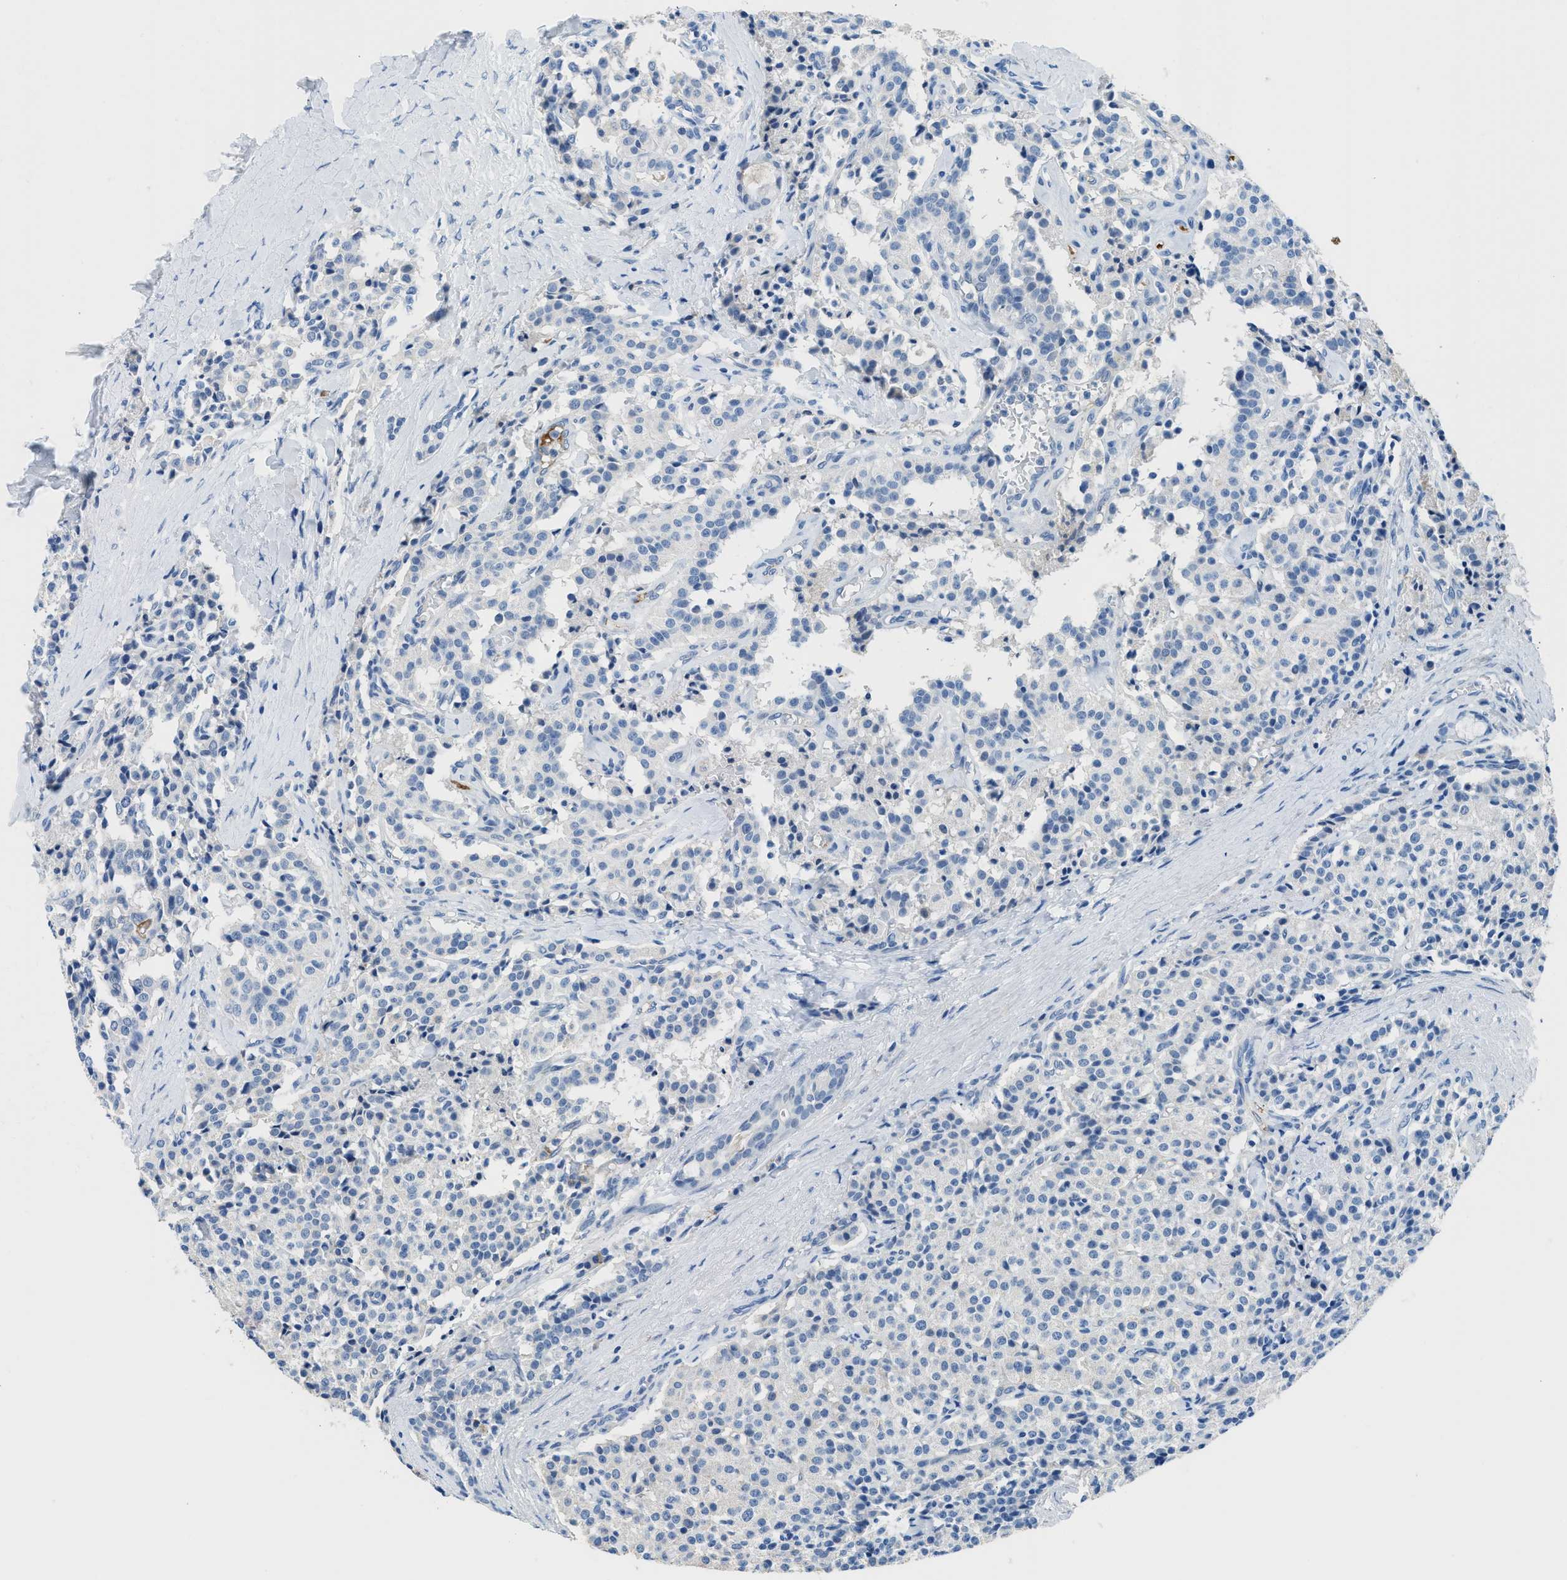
{"staining": {"intensity": "negative", "quantity": "none", "location": "none"}, "tissue": "carcinoid", "cell_type": "Tumor cells", "image_type": "cancer", "snomed": [{"axis": "morphology", "description": "Carcinoid, malignant, NOS"}, {"axis": "topography", "description": "Lung"}], "caption": "DAB immunohistochemical staining of carcinoid (malignant) displays no significant staining in tumor cells. The staining was performed using DAB to visualize the protein expression in brown, while the nuclei were stained in blue with hematoxylin (Magnification: 20x).", "gene": "MBL2", "patient": {"sex": "male", "age": 30}}